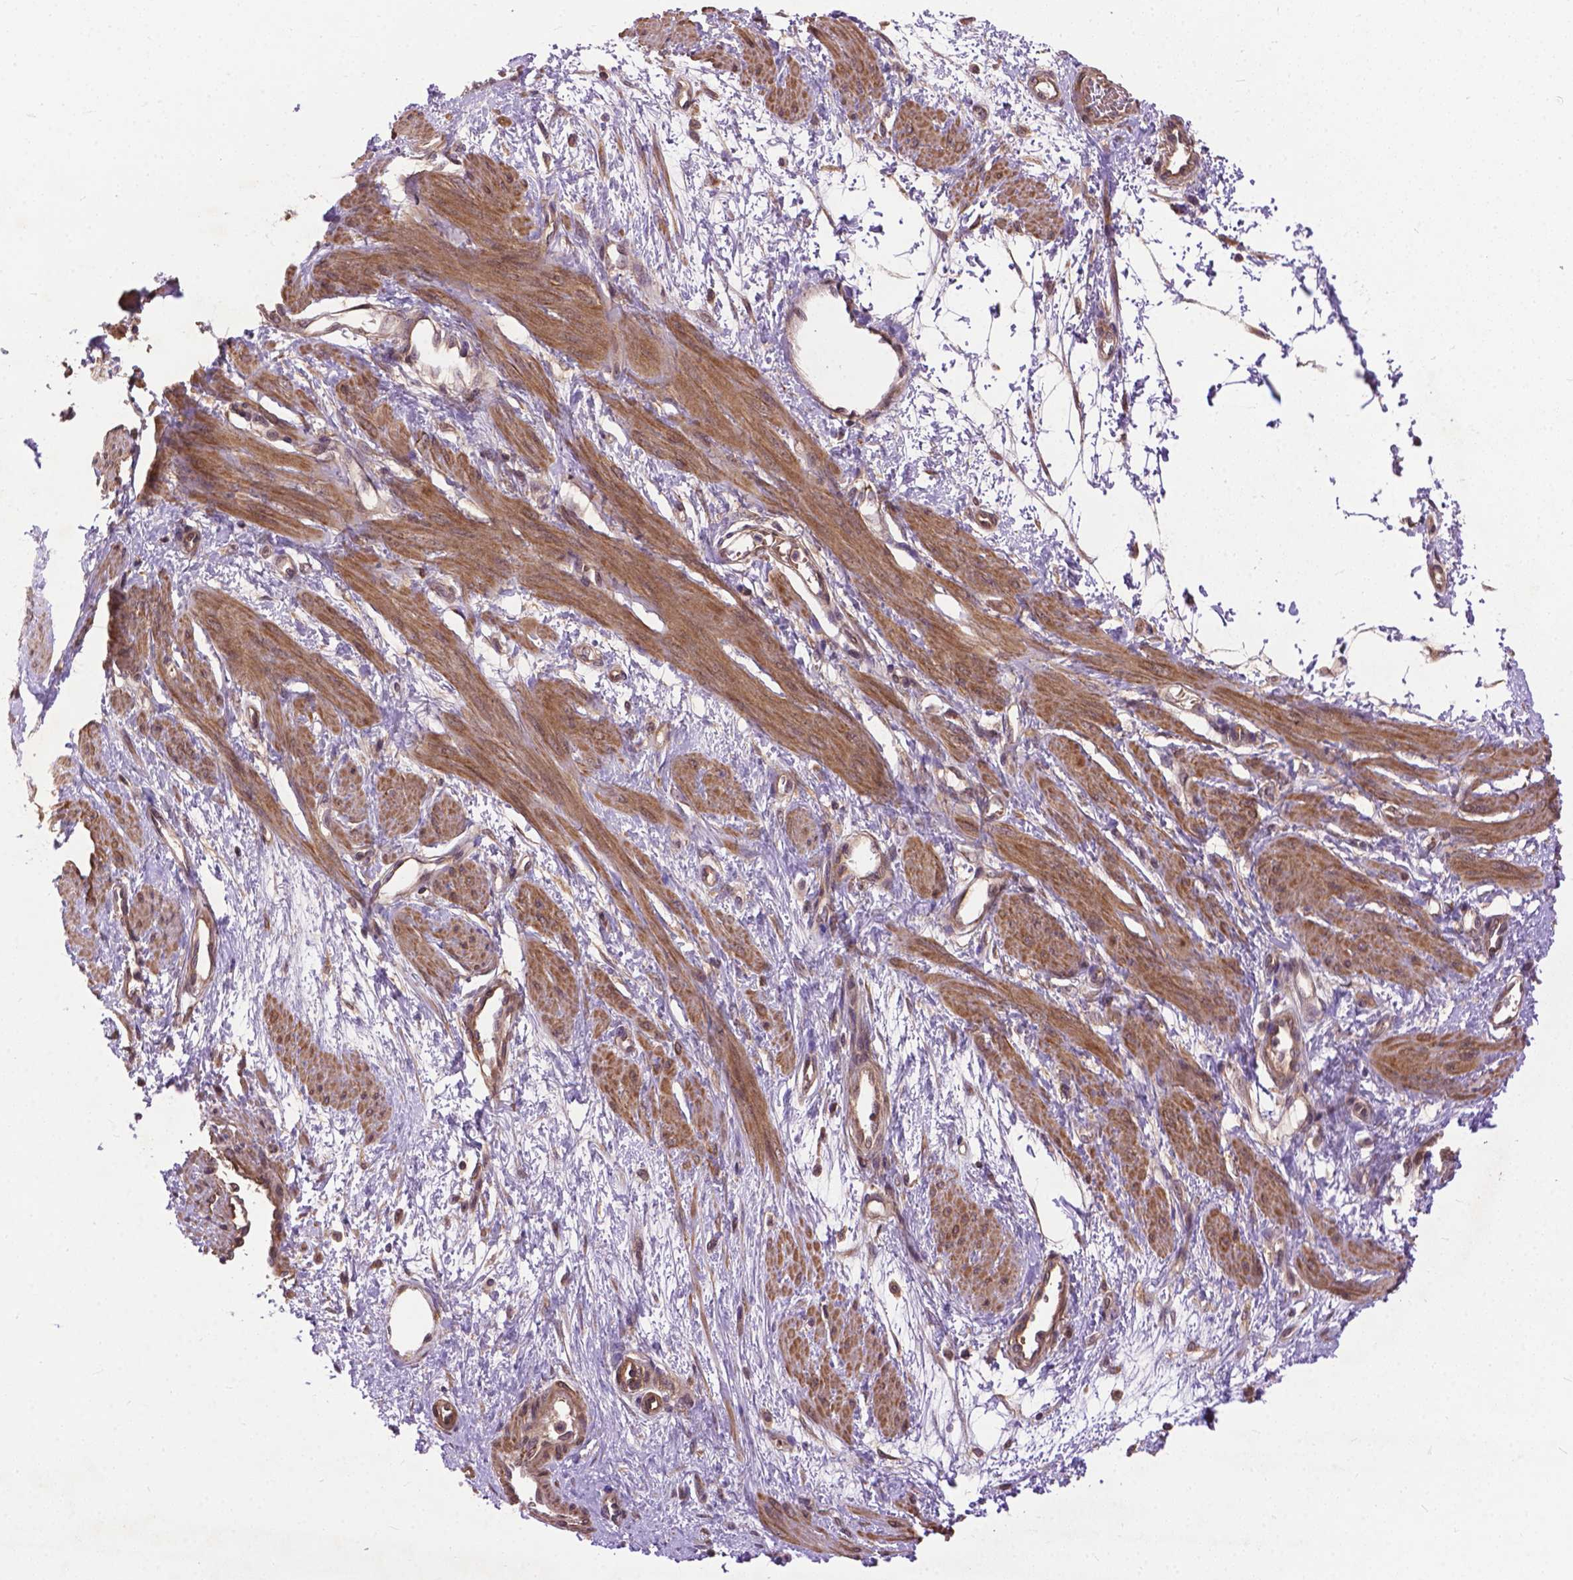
{"staining": {"intensity": "moderate", "quantity": ">75%", "location": "cytoplasmic/membranous"}, "tissue": "smooth muscle", "cell_type": "Smooth muscle cells", "image_type": "normal", "snomed": [{"axis": "morphology", "description": "Normal tissue, NOS"}, {"axis": "topography", "description": "Smooth muscle"}, {"axis": "topography", "description": "Uterus"}], "caption": "High-power microscopy captured an IHC photomicrograph of normal smooth muscle, revealing moderate cytoplasmic/membranous expression in about >75% of smooth muscle cells.", "gene": "ZNF616", "patient": {"sex": "female", "age": 39}}